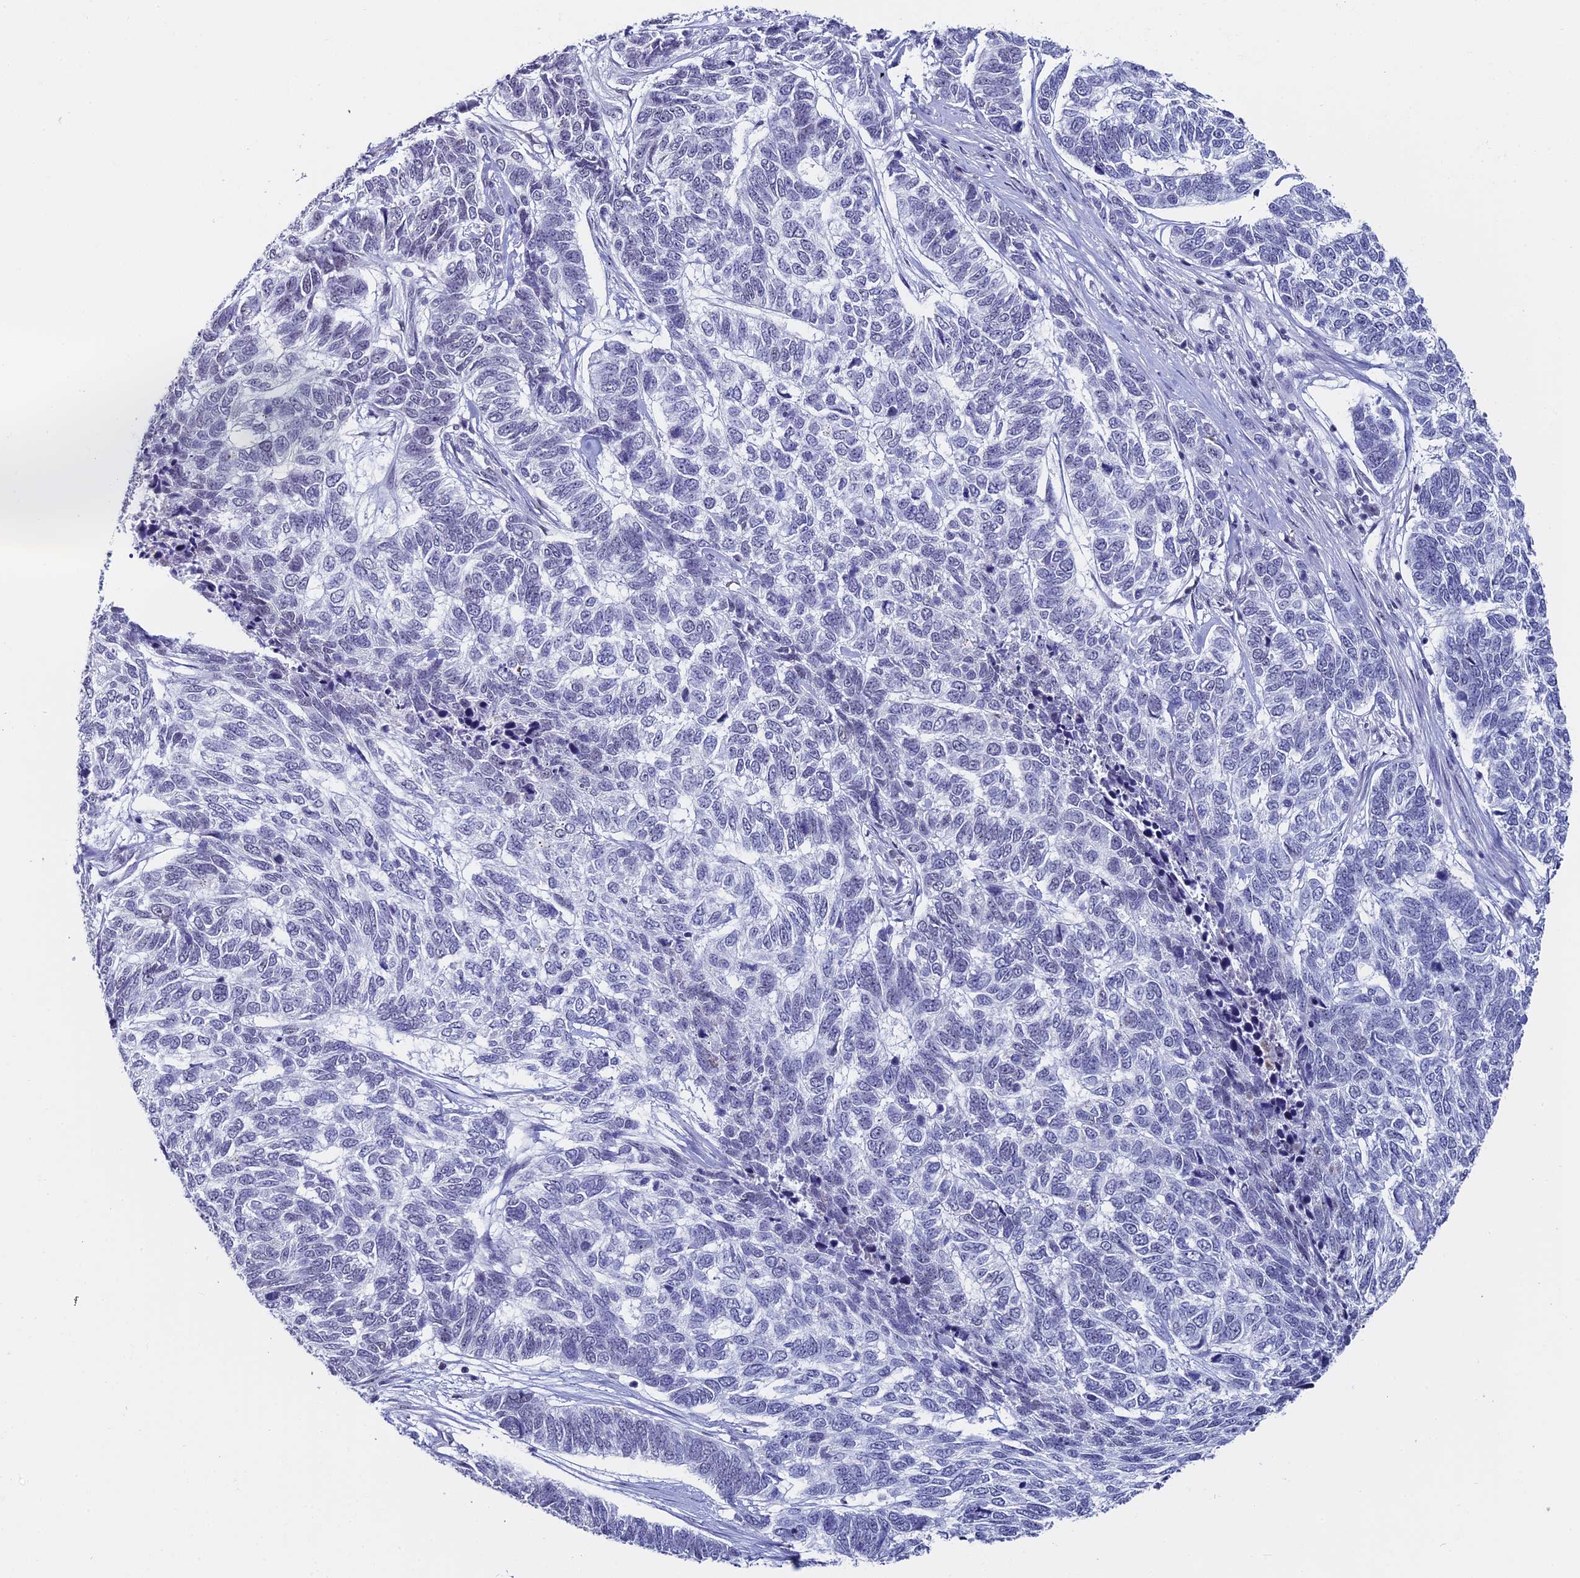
{"staining": {"intensity": "negative", "quantity": "none", "location": "none"}, "tissue": "skin cancer", "cell_type": "Tumor cells", "image_type": "cancer", "snomed": [{"axis": "morphology", "description": "Basal cell carcinoma"}, {"axis": "topography", "description": "Skin"}], "caption": "A high-resolution image shows IHC staining of skin cancer (basal cell carcinoma), which shows no significant staining in tumor cells. Nuclei are stained in blue.", "gene": "CD2BP2", "patient": {"sex": "female", "age": 65}}